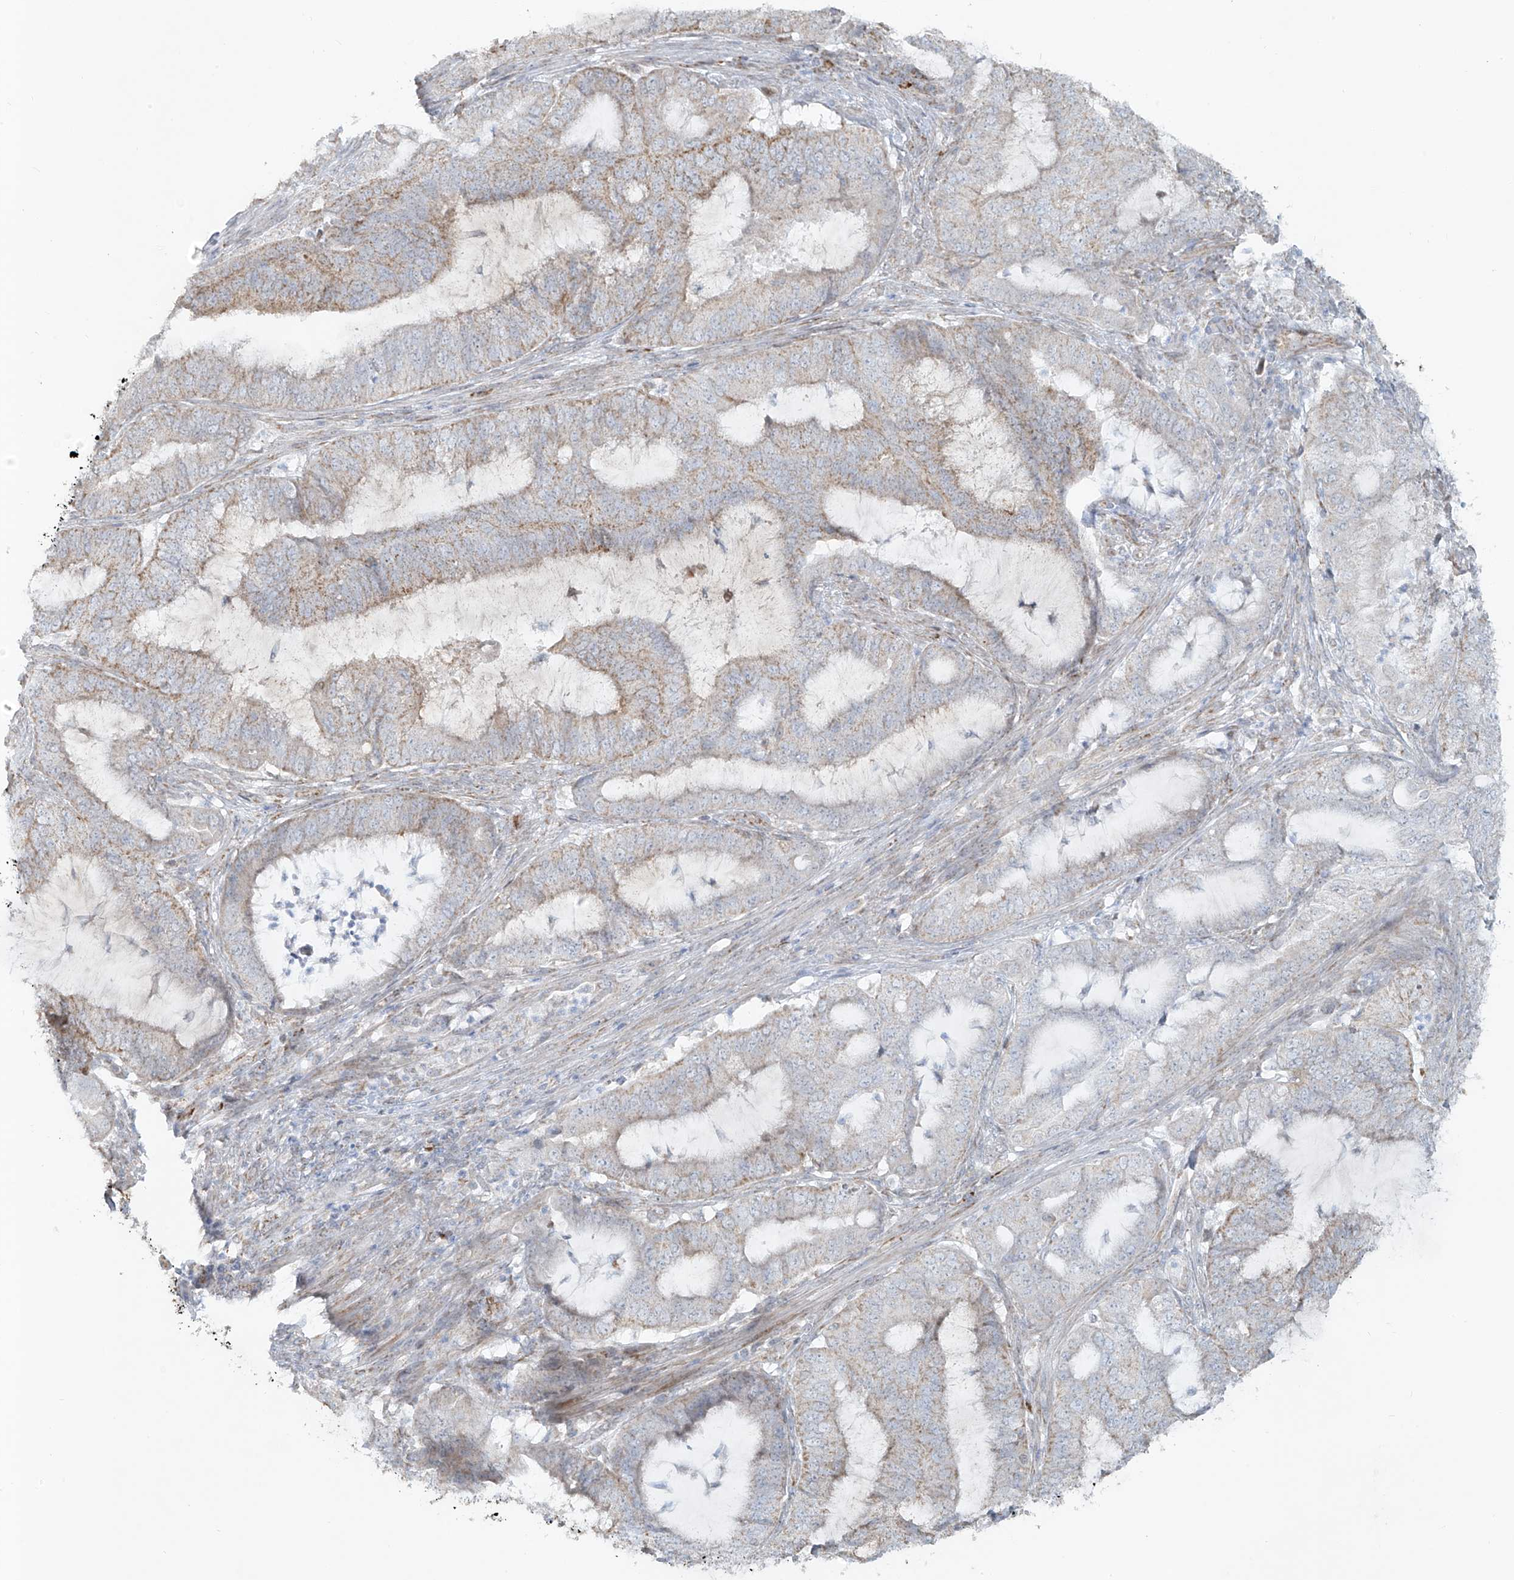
{"staining": {"intensity": "weak", "quantity": "25%-75%", "location": "cytoplasmic/membranous"}, "tissue": "endometrial cancer", "cell_type": "Tumor cells", "image_type": "cancer", "snomed": [{"axis": "morphology", "description": "Adenocarcinoma, NOS"}, {"axis": "topography", "description": "Endometrium"}], "caption": "Brown immunohistochemical staining in endometrial adenocarcinoma shows weak cytoplasmic/membranous expression in approximately 25%-75% of tumor cells. The staining is performed using DAB brown chromogen to label protein expression. The nuclei are counter-stained blue using hematoxylin.", "gene": "SMDT1", "patient": {"sex": "female", "age": 51}}